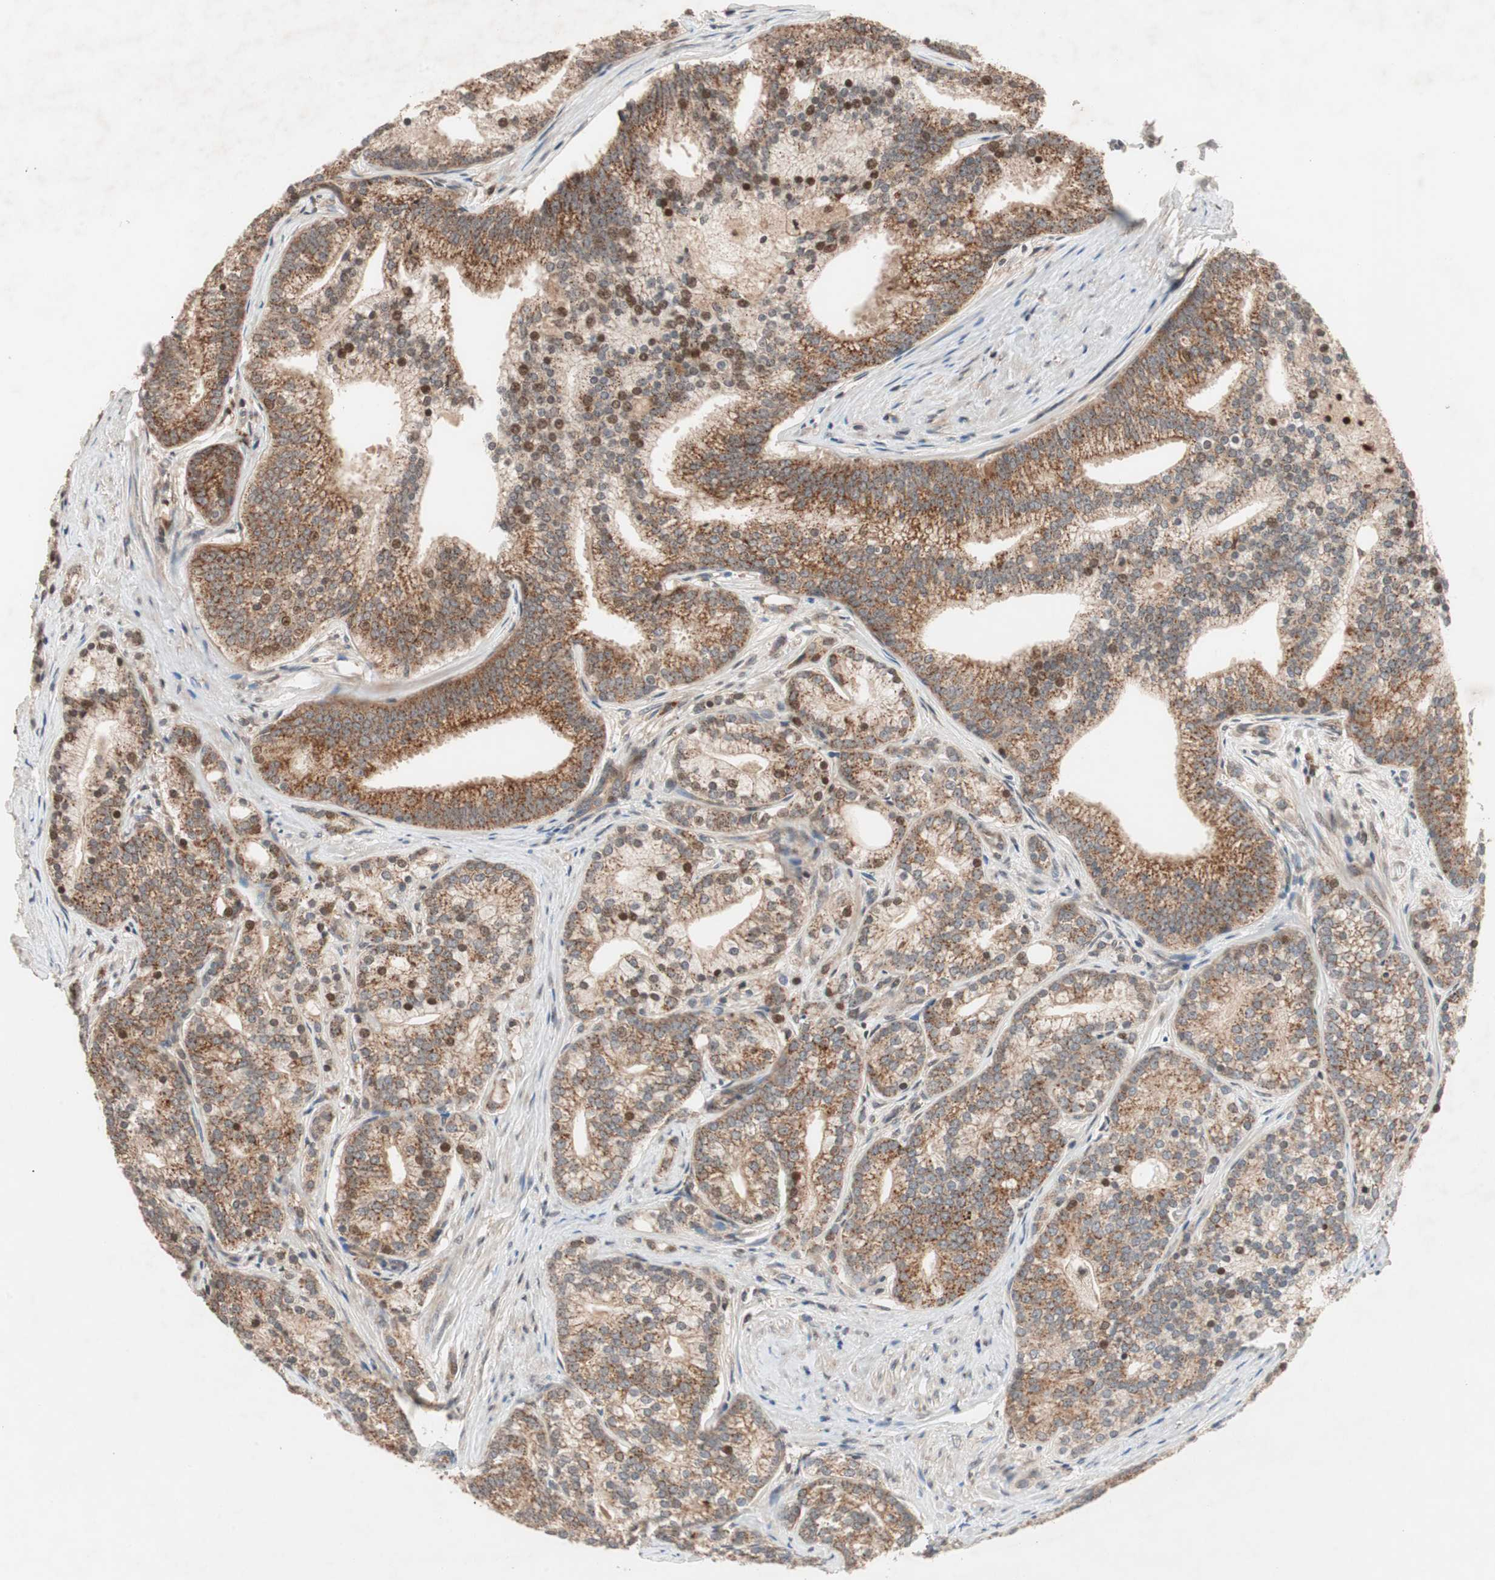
{"staining": {"intensity": "moderate", "quantity": ">75%", "location": "cytoplasmic/membranous,nuclear"}, "tissue": "prostate cancer", "cell_type": "Tumor cells", "image_type": "cancer", "snomed": [{"axis": "morphology", "description": "Adenocarcinoma, Low grade"}, {"axis": "topography", "description": "Prostate"}], "caption": "Moderate cytoplasmic/membranous and nuclear positivity for a protein is seen in approximately >75% of tumor cells of prostate cancer (adenocarcinoma (low-grade)) using immunohistochemistry (IHC).", "gene": "NF2", "patient": {"sex": "male", "age": 71}}